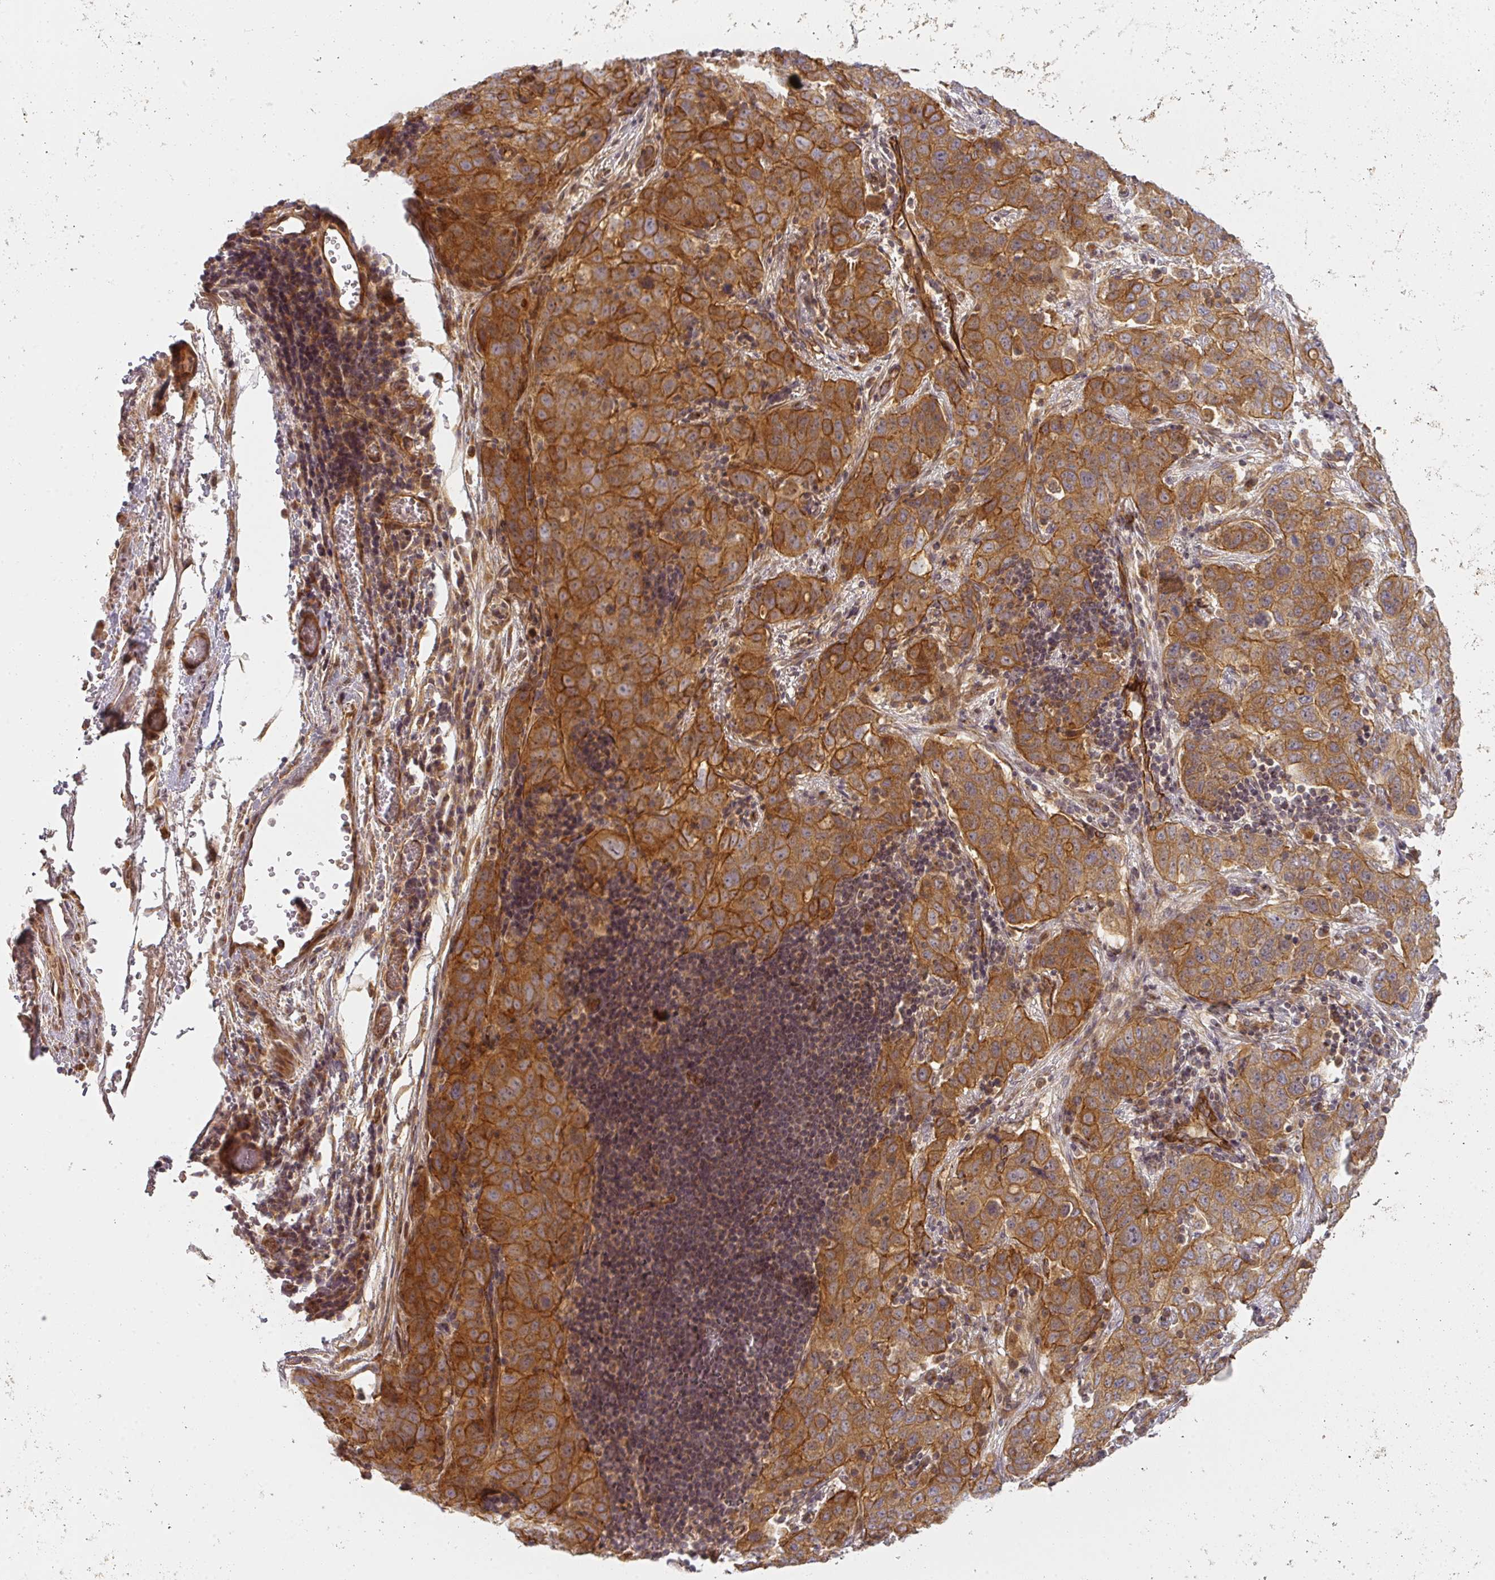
{"staining": {"intensity": "strong", "quantity": ">75%", "location": "cytoplasmic/membranous"}, "tissue": "stomach cancer", "cell_type": "Tumor cells", "image_type": "cancer", "snomed": [{"axis": "morphology", "description": "Normal tissue, NOS"}, {"axis": "morphology", "description": "Adenocarcinoma, NOS"}, {"axis": "topography", "description": "Lymph node"}, {"axis": "topography", "description": "Stomach"}], "caption": "The immunohistochemical stain labels strong cytoplasmic/membranous positivity in tumor cells of adenocarcinoma (stomach) tissue.", "gene": "CNOT1", "patient": {"sex": "male", "age": 48}}